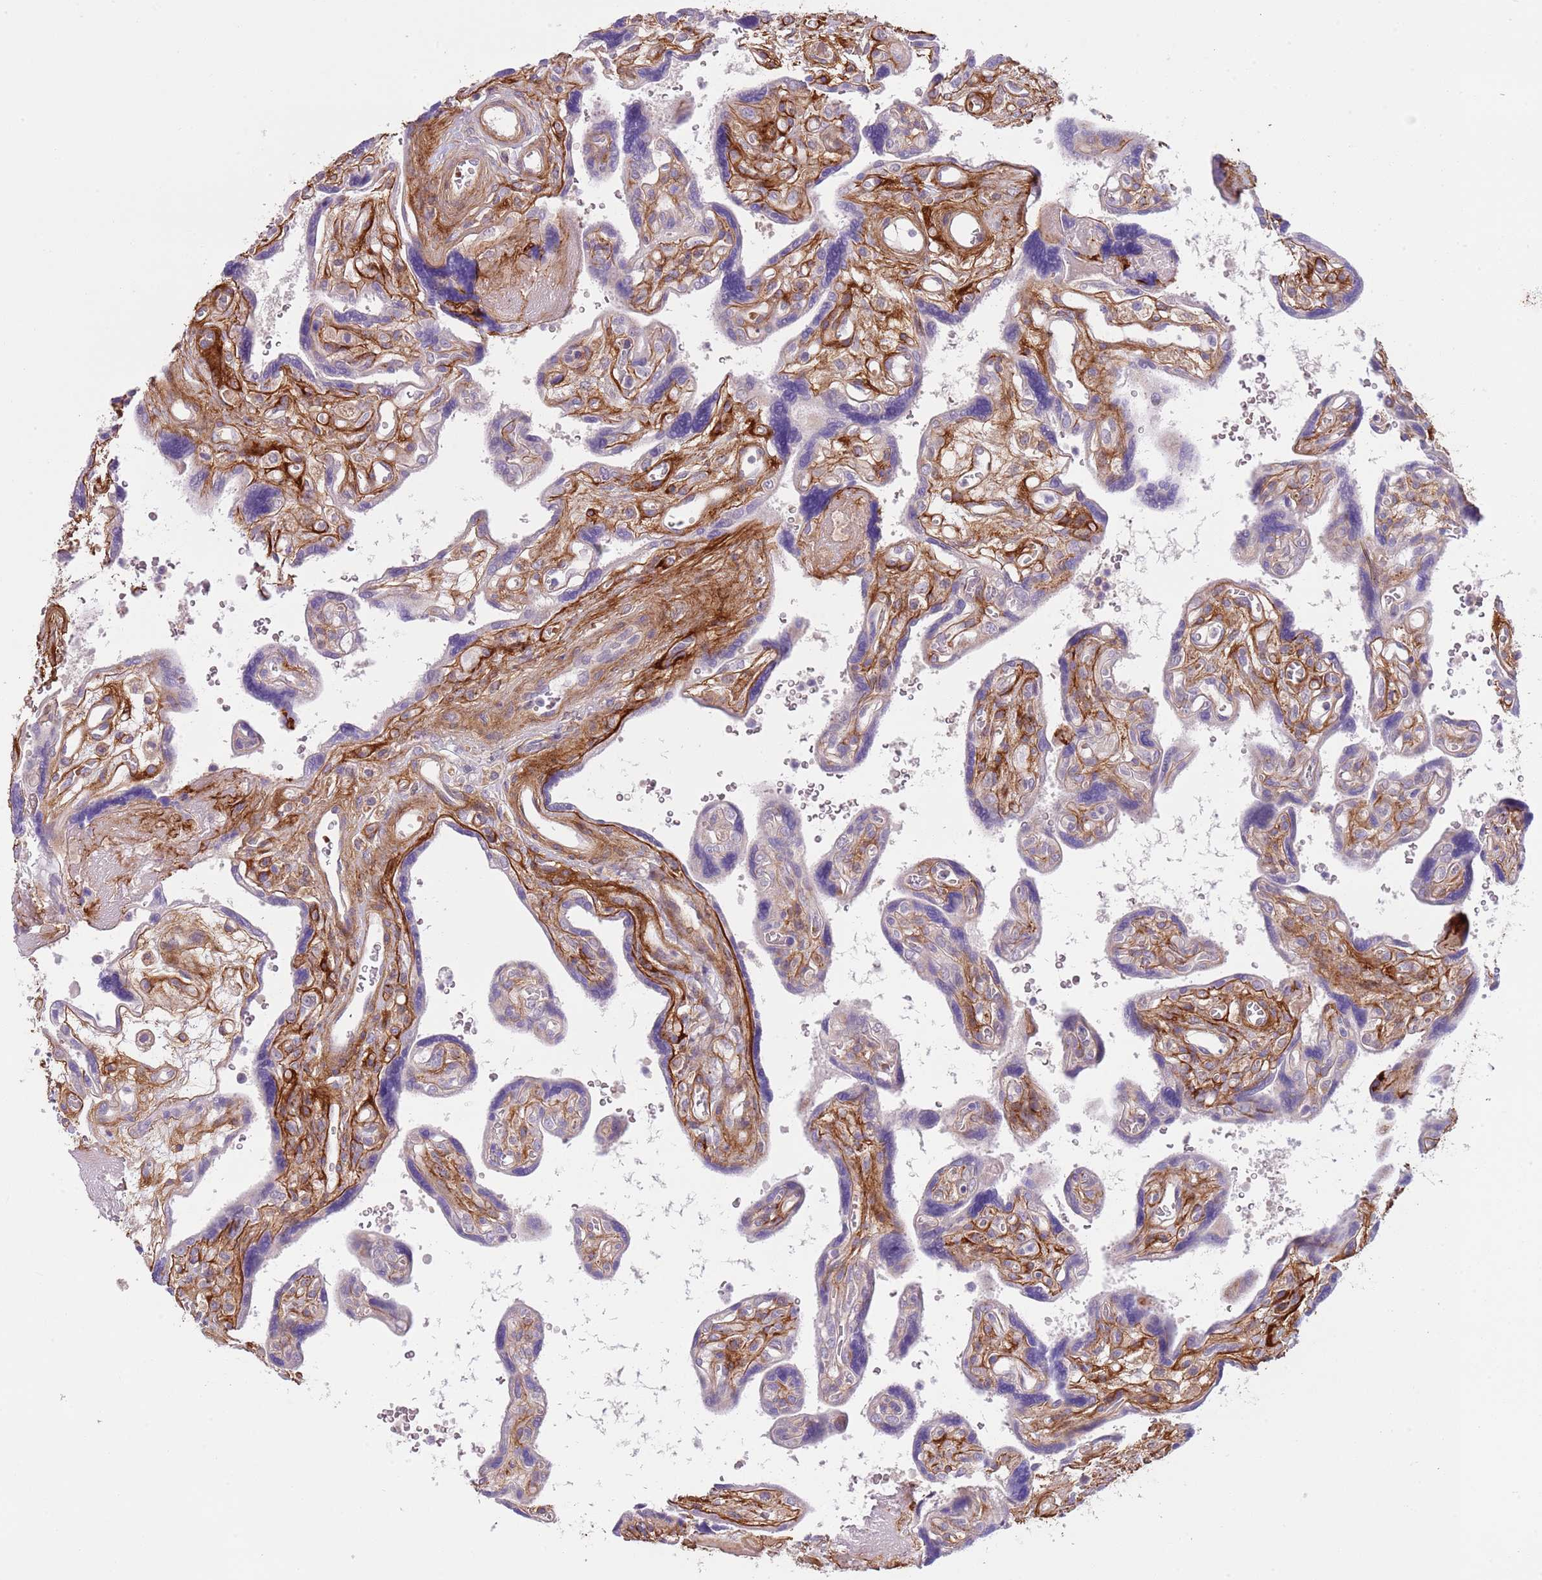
{"staining": {"intensity": "negative", "quantity": "none", "location": "none"}, "tissue": "placenta", "cell_type": "Trophoblastic cells", "image_type": "normal", "snomed": [{"axis": "morphology", "description": "Normal tissue, NOS"}, {"axis": "topography", "description": "Placenta"}], "caption": "Immunohistochemistry image of unremarkable placenta stained for a protein (brown), which displays no positivity in trophoblastic cells. Brightfield microscopy of immunohistochemistry stained with DAB (brown) and hematoxylin (blue), captured at high magnification.", "gene": "TINAGL1", "patient": {"sex": "female", "age": 39}}